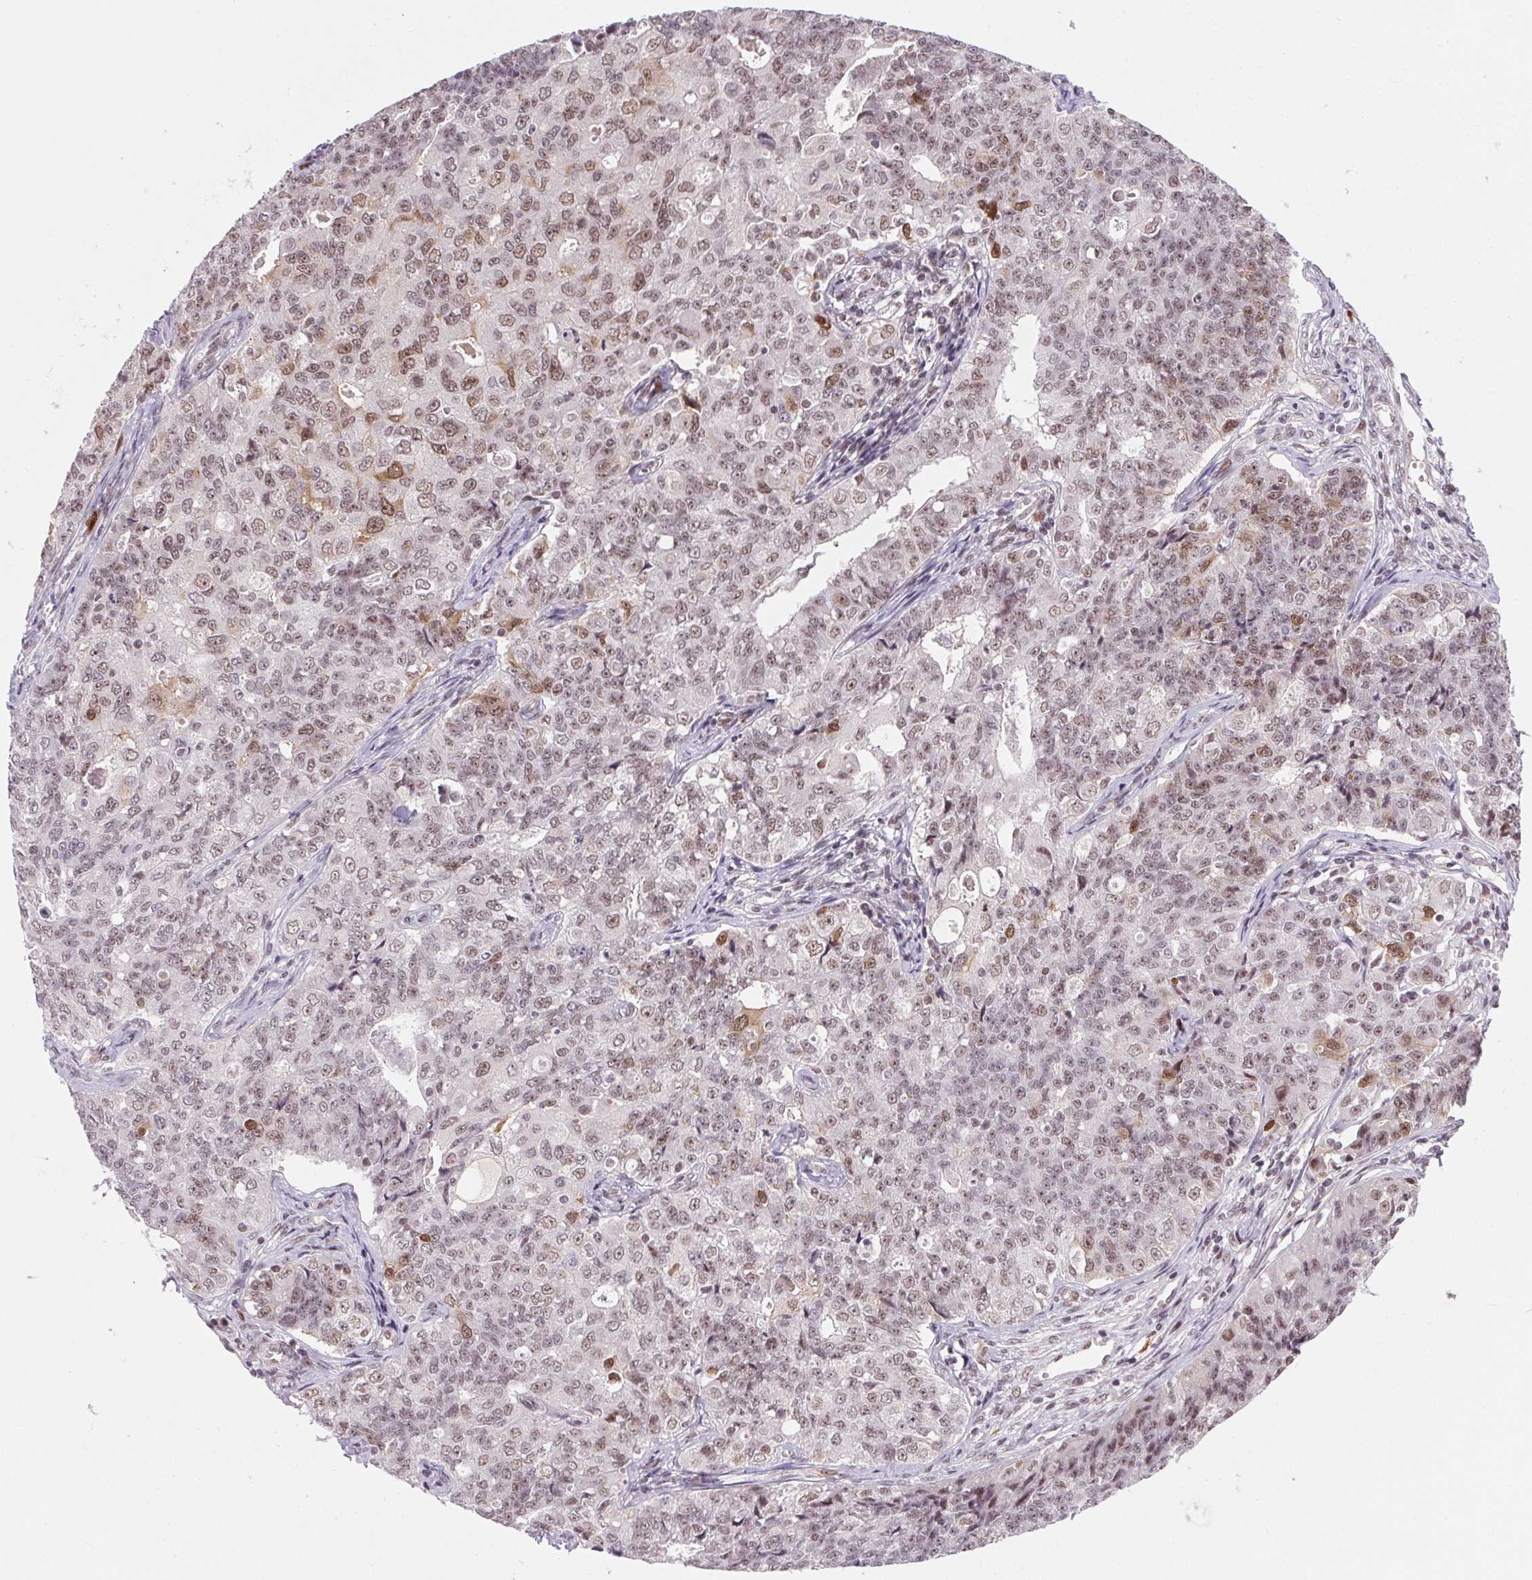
{"staining": {"intensity": "moderate", "quantity": "<25%", "location": "nuclear"}, "tissue": "endometrial cancer", "cell_type": "Tumor cells", "image_type": "cancer", "snomed": [{"axis": "morphology", "description": "Adenocarcinoma, NOS"}, {"axis": "topography", "description": "Endometrium"}], "caption": "This is an image of IHC staining of endometrial adenocarcinoma, which shows moderate positivity in the nuclear of tumor cells.", "gene": "CD2BP2", "patient": {"sex": "female", "age": 43}}